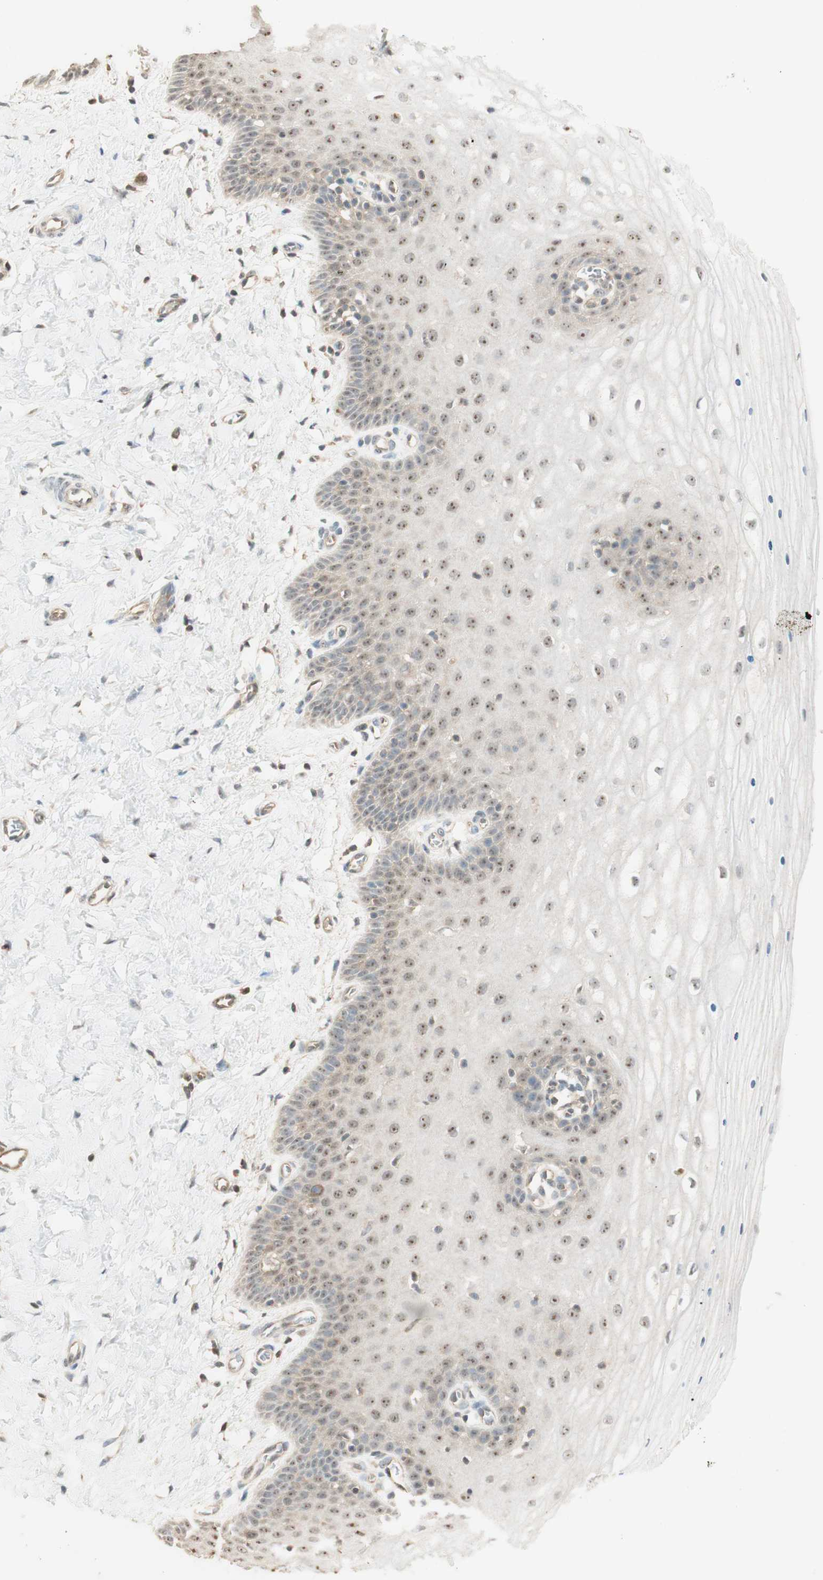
{"staining": {"intensity": "moderate", "quantity": ">75%", "location": "cytoplasmic/membranous"}, "tissue": "cervix", "cell_type": "Glandular cells", "image_type": "normal", "snomed": [{"axis": "morphology", "description": "Normal tissue, NOS"}, {"axis": "topography", "description": "Cervix"}], "caption": "This micrograph reveals IHC staining of unremarkable cervix, with medium moderate cytoplasmic/membranous staining in approximately >75% of glandular cells.", "gene": "SPINT2", "patient": {"sex": "female", "age": 55}}